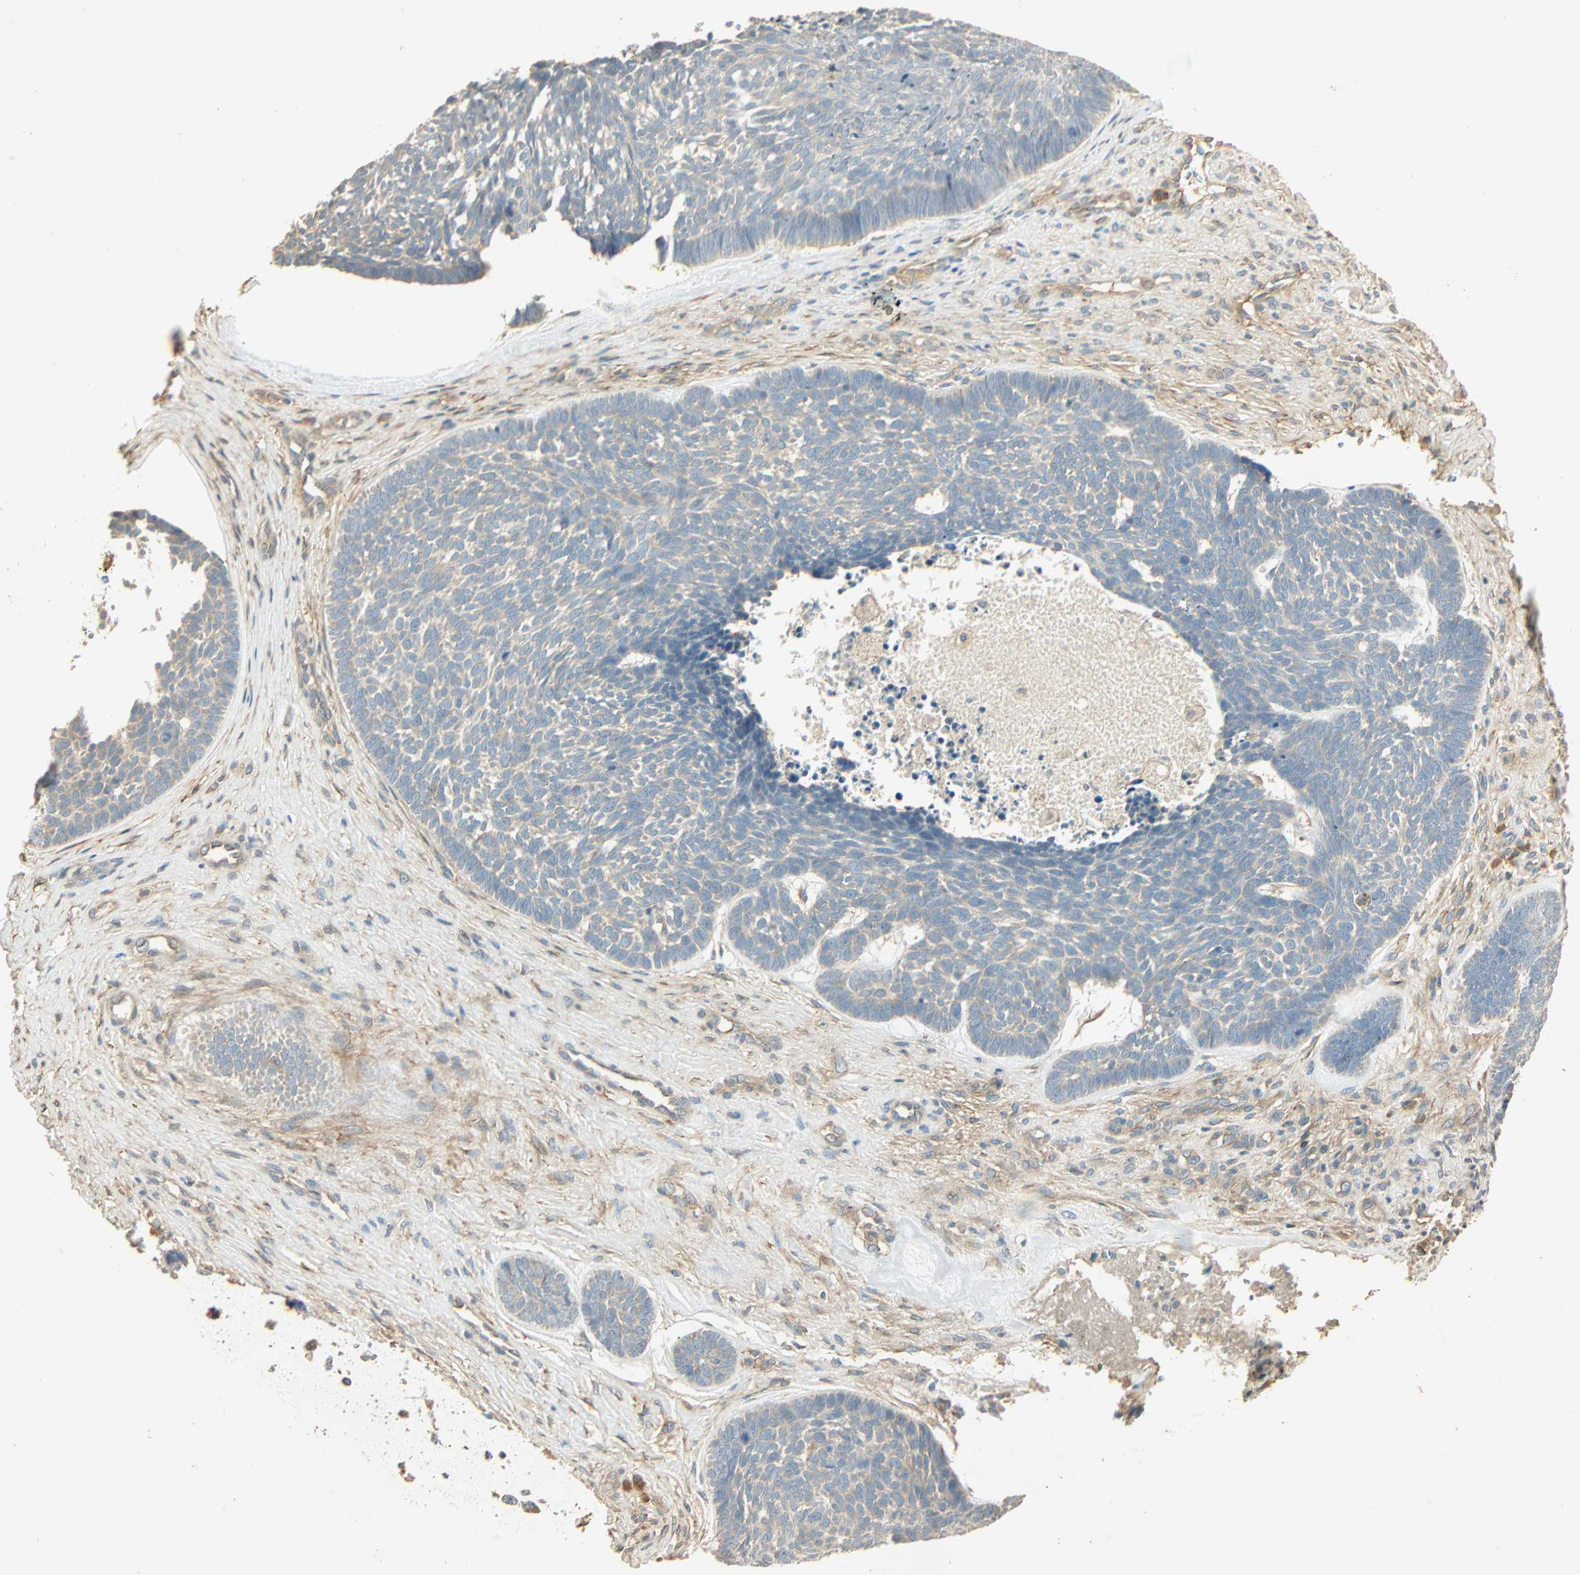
{"staining": {"intensity": "negative", "quantity": "none", "location": "none"}, "tissue": "skin cancer", "cell_type": "Tumor cells", "image_type": "cancer", "snomed": [{"axis": "morphology", "description": "Basal cell carcinoma"}, {"axis": "topography", "description": "Skin"}], "caption": "The photomicrograph shows no staining of tumor cells in skin cancer.", "gene": "GALK1", "patient": {"sex": "male", "age": 84}}